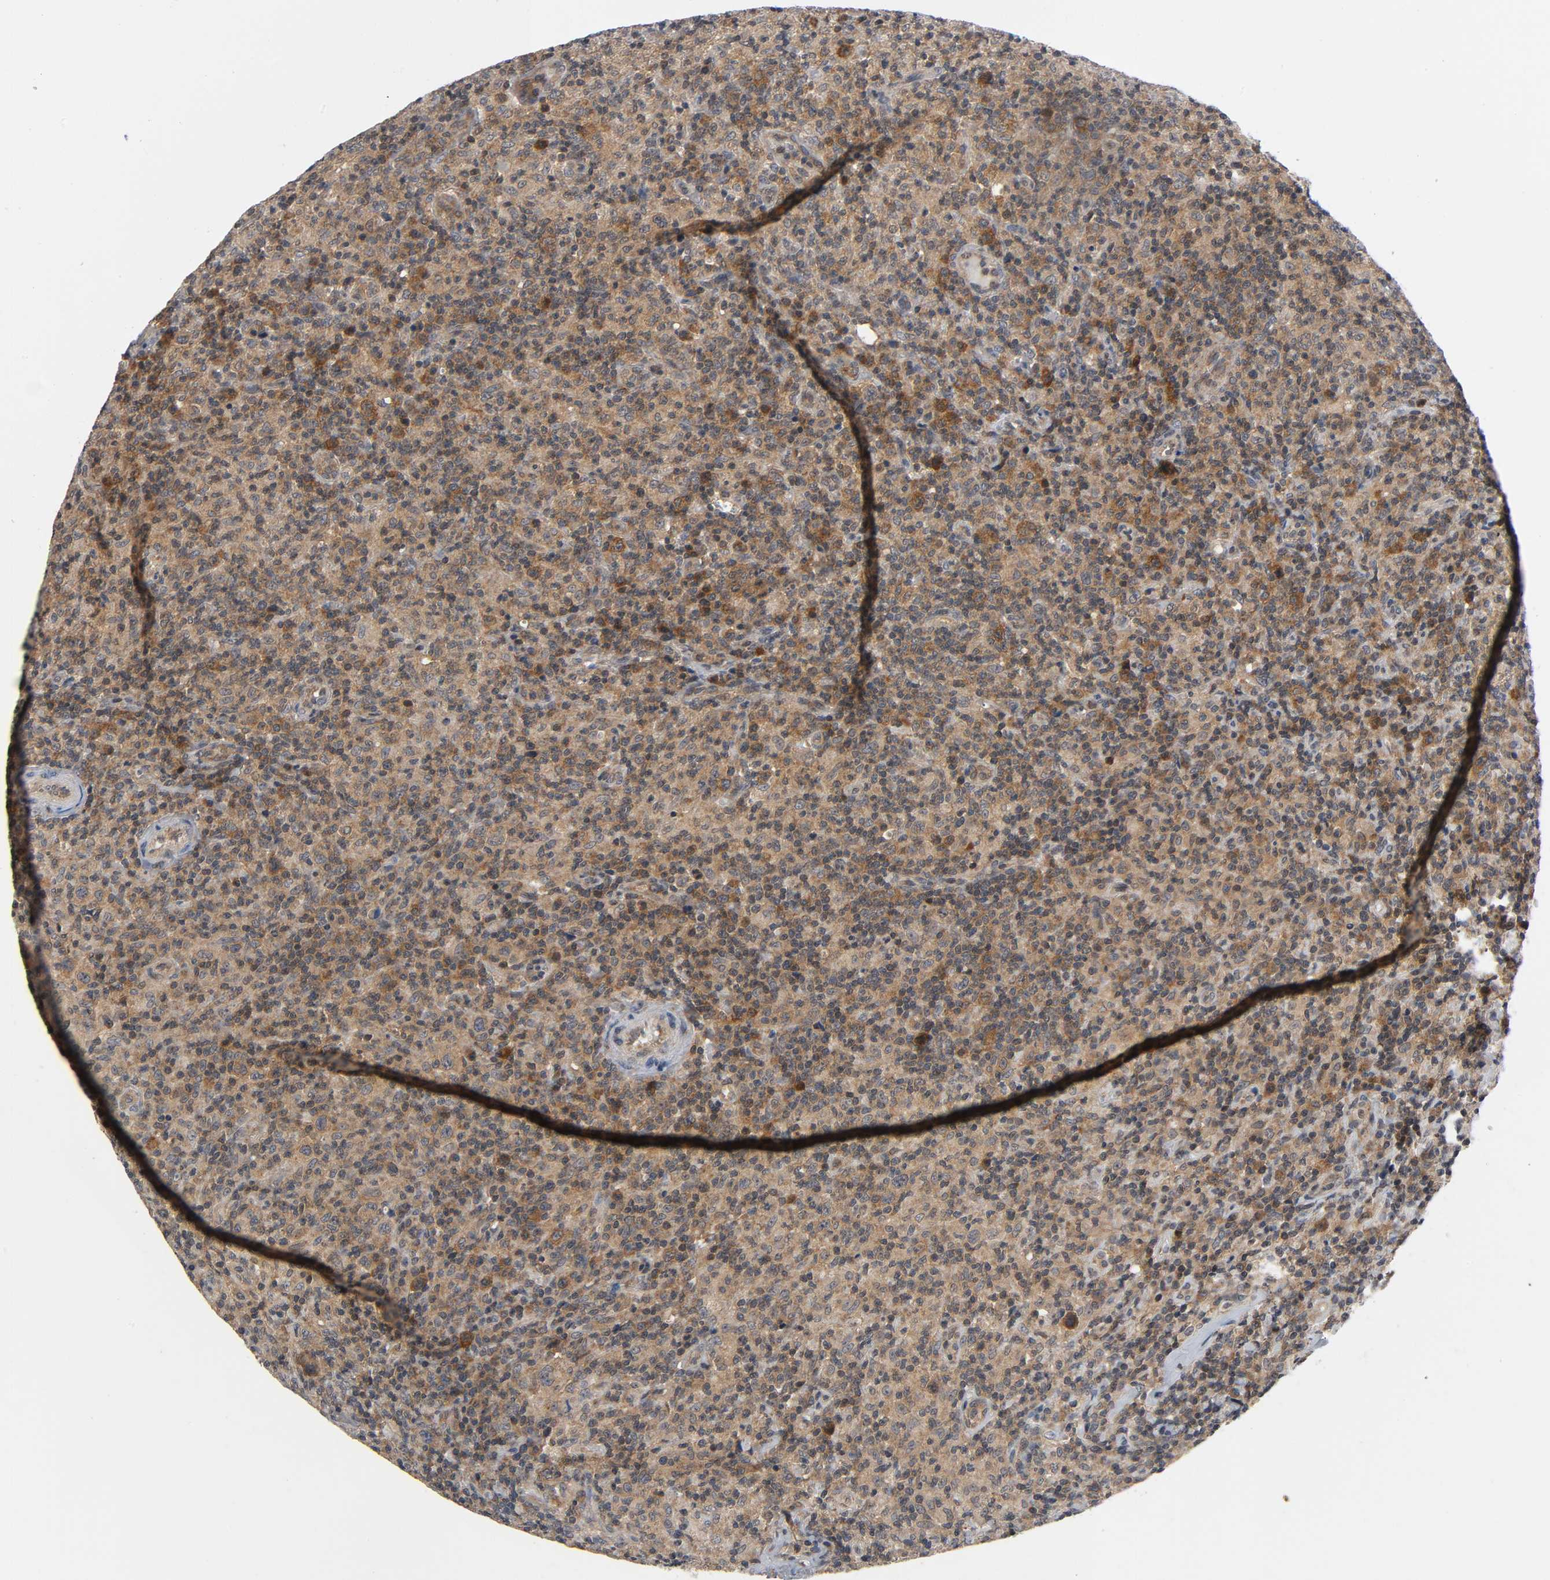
{"staining": {"intensity": "moderate", "quantity": ">75%", "location": "cytoplasmic/membranous"}, "tissue": "lymphoma", "cell_type": "Tumor cells", "image_type": "cancer", "snomed": [{"axis": "morphology", "description": "Hodgkin's disease, NOS"}, {"axis": "topography", "description": "Lymph node"}], "caption": "Moderate cytoplasmic/membranous expression for a protein is appreciated in approximately >75% of tumor cells of lymphoma using immunohistochemistry (IHC).", "gene": "MAPK8", "patient": {"sex": "male", "age": 65}}